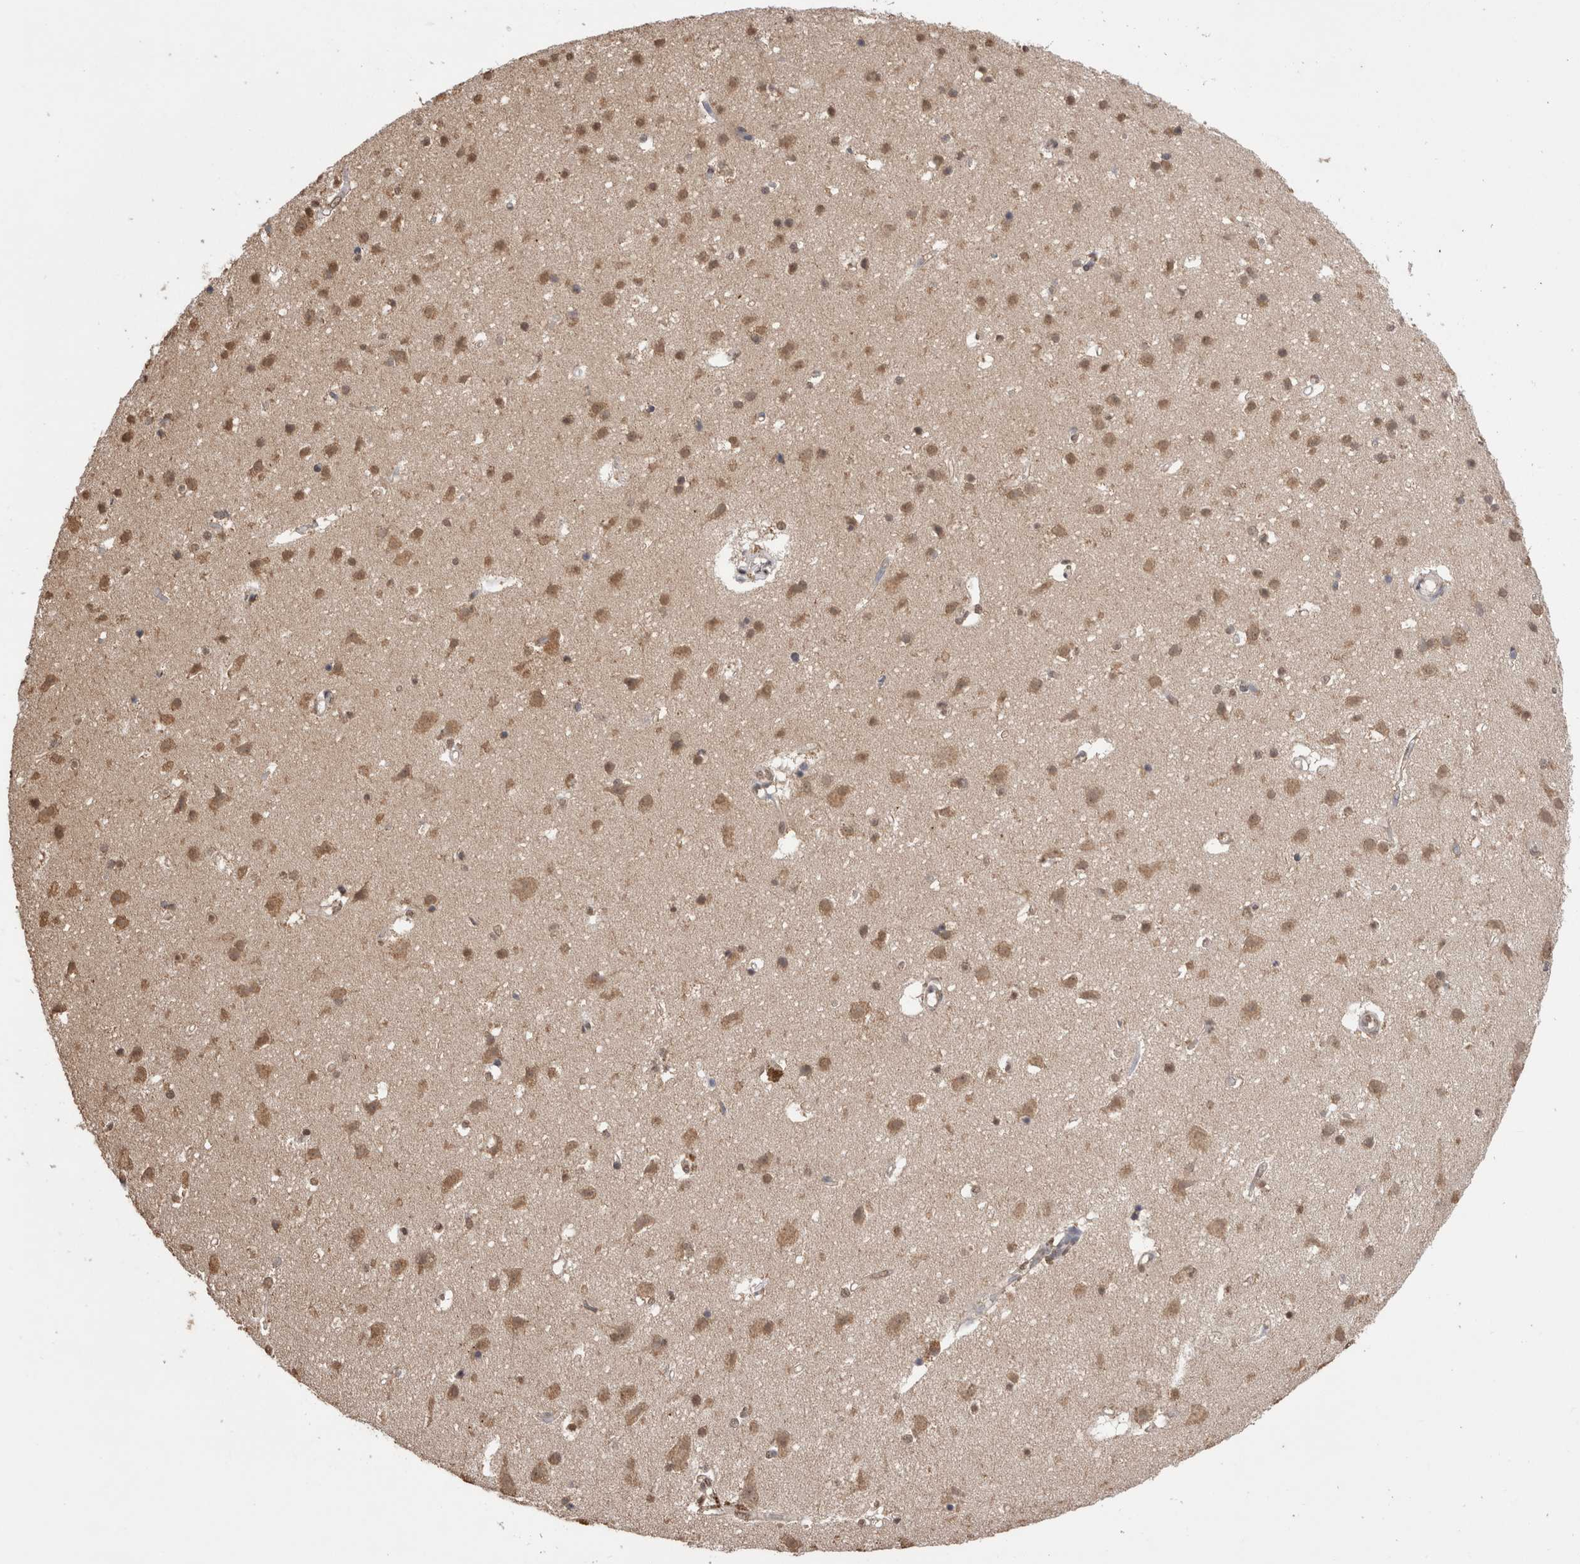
{"staining": {"intensity": "negative", "quantity": "none", "location": "none"}, "tissue": "cerebral cortex", "cell_type": "Endothelial cells", "image_type": "normal", "snomed": [{"axis": "morphology", "description": "Normal tissue, NOS"}, {"axis": "topography", "description": "Cerebral cortex"}], "caption": "This is an IHC photomicrograph of normal human cerebral cortex. There is no positivity in endothelial cells.", "gene": "GRK5", "patient": {"sex": "male", "age": 54}}